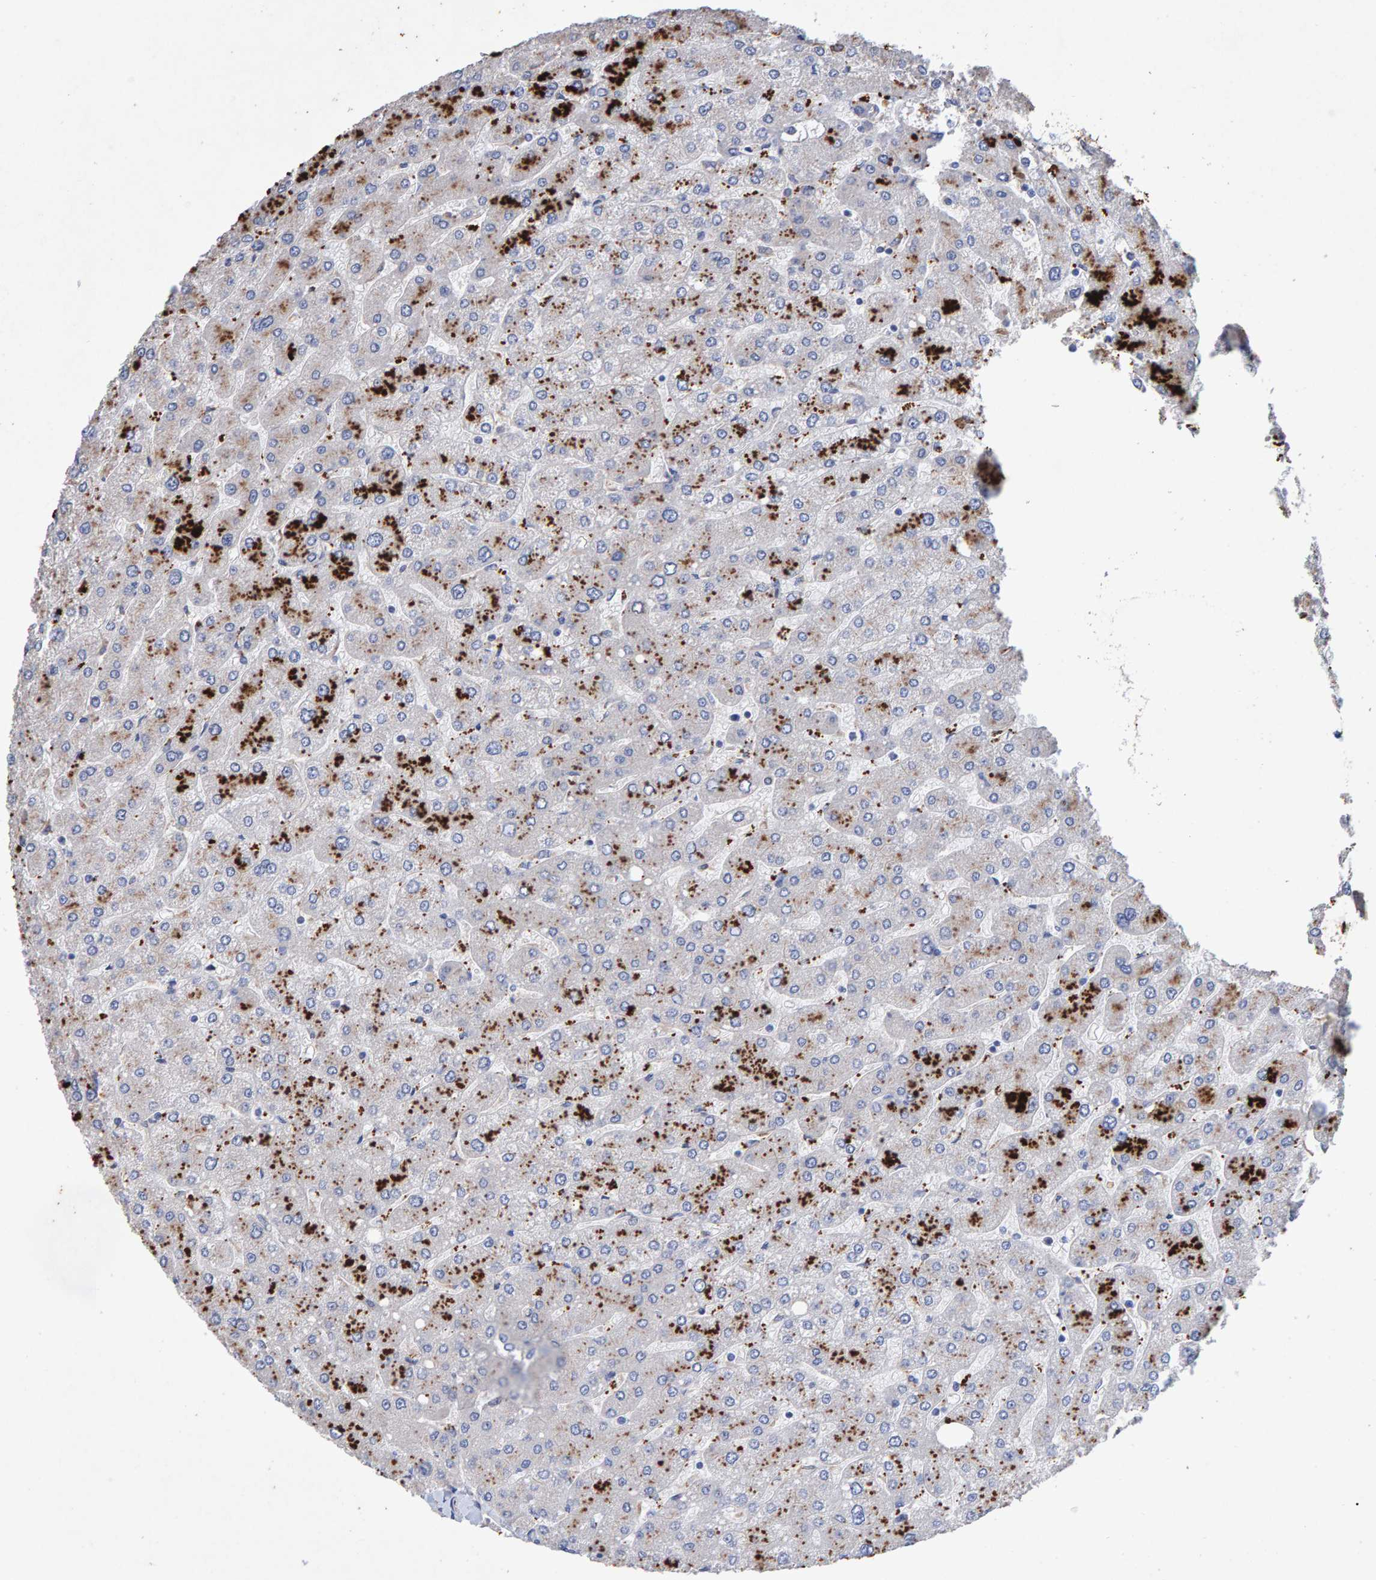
{"staining": {"intensity": "negative", "quantity": "none", "location": "none"}, "tissue": "liver", "cell_type": "Cholangiocytes", "image_type": "normal", "snomed": [{"axis": "morphology", "description": "Normal tissue, NOS"}, {"axis": "topography", "description": "Liver"}], "caption": "Cholangiocytes are negative for protein expression in benign human liver. Brightfield microscopy of immunohistochemistry stained with DAB (3,3'-diaminobenzidine) (brown) and hematoxylin (blue), captured at high magnification.", "gene": "EFR3A", "patient": {"sex": "male", "age": 55}}